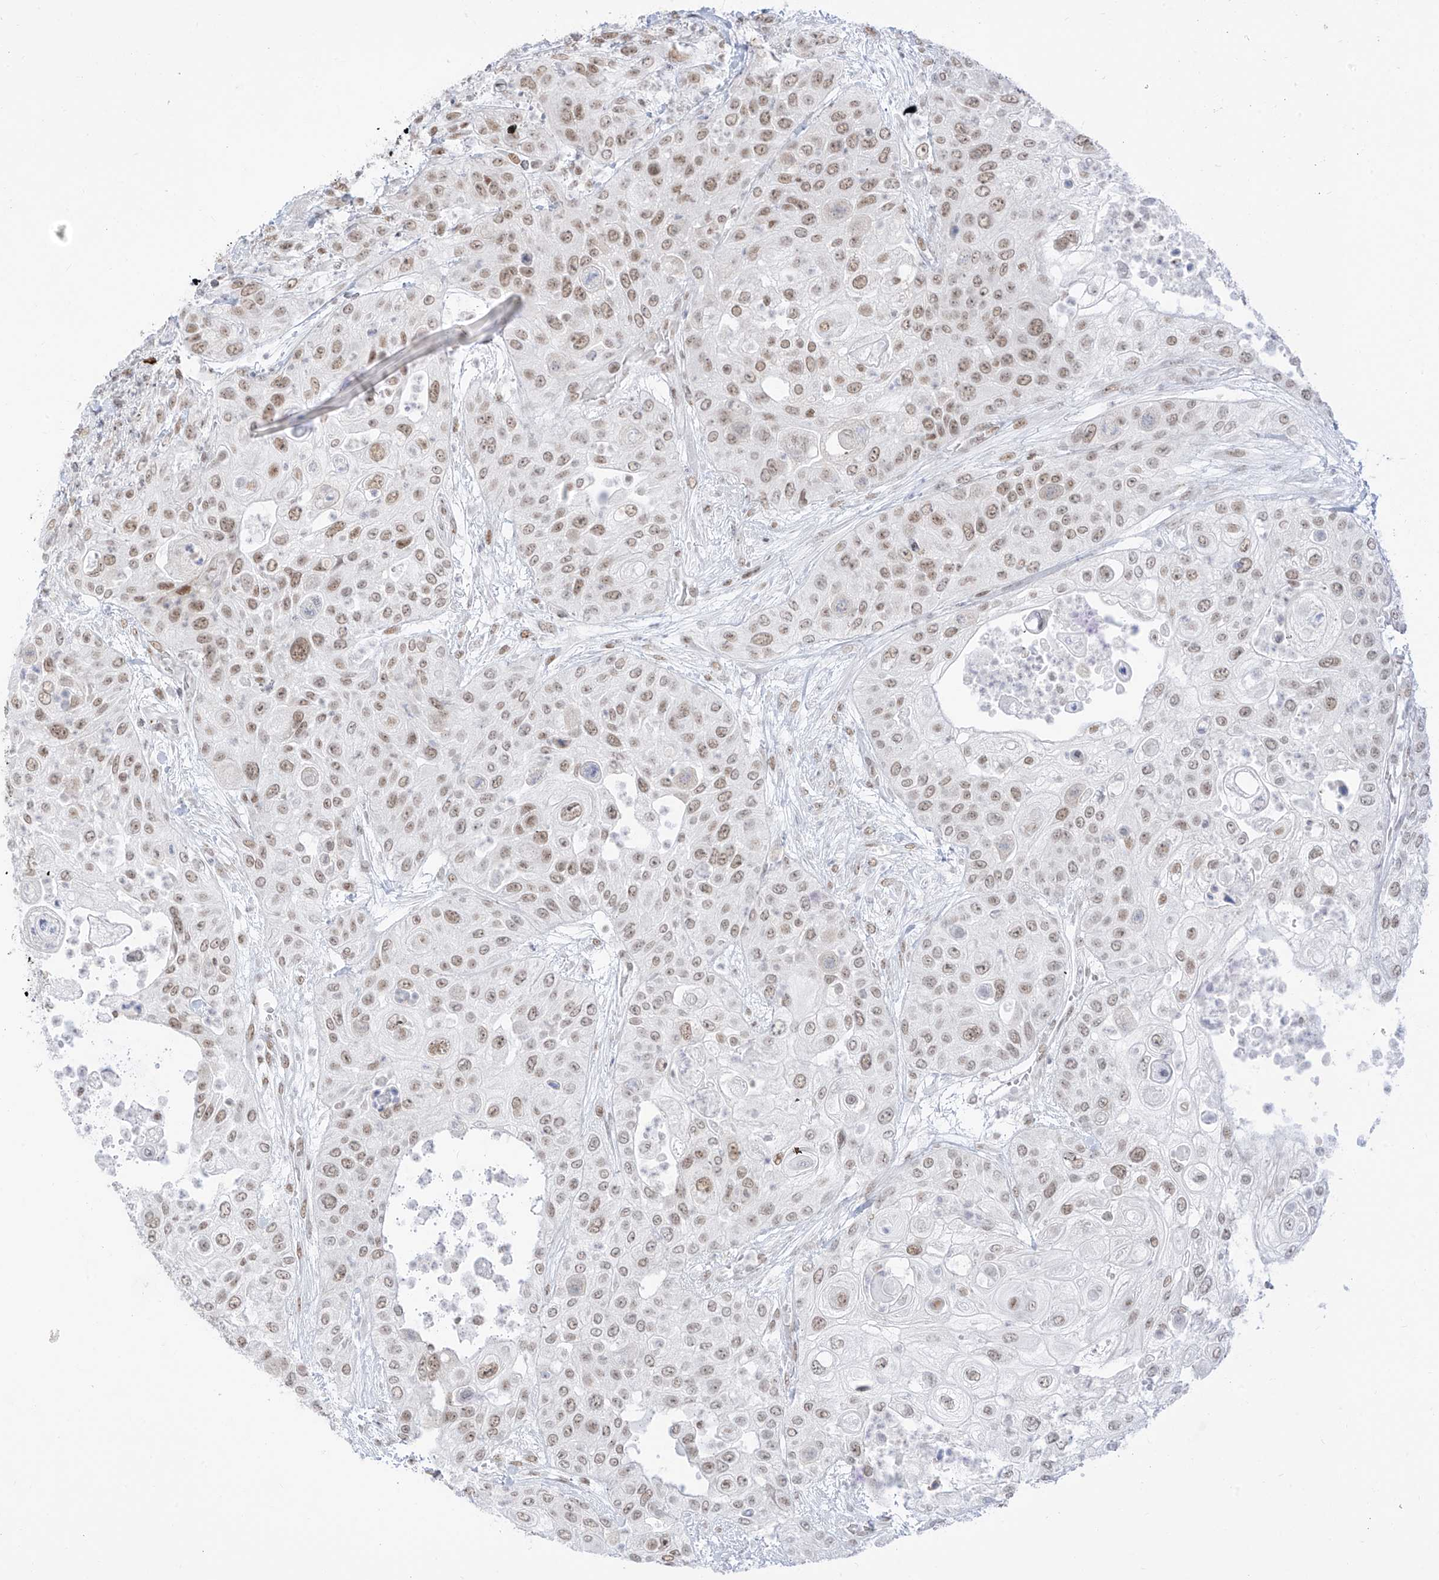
{"staining": {"intensity": "moderate", "quantity": "25%-75%", "location": "nuclear"}, "tissue": "urothelial cancer", "cell_type": "Tumor cells", "image_type": "cancer", "snomed": [{"axis": "morphology", "description": "Urothelial carcinoma, High grade"}, {"axis": "topography", "description": "Urinary bladder"}], "caption": "Tumor cells exhibit medium levels of moderate nuclear expression in approximately 25%-75% of cells in urothelial cancer.", "gene": "SUPT5H", "patient": {"sex": "female", "age": 79}}